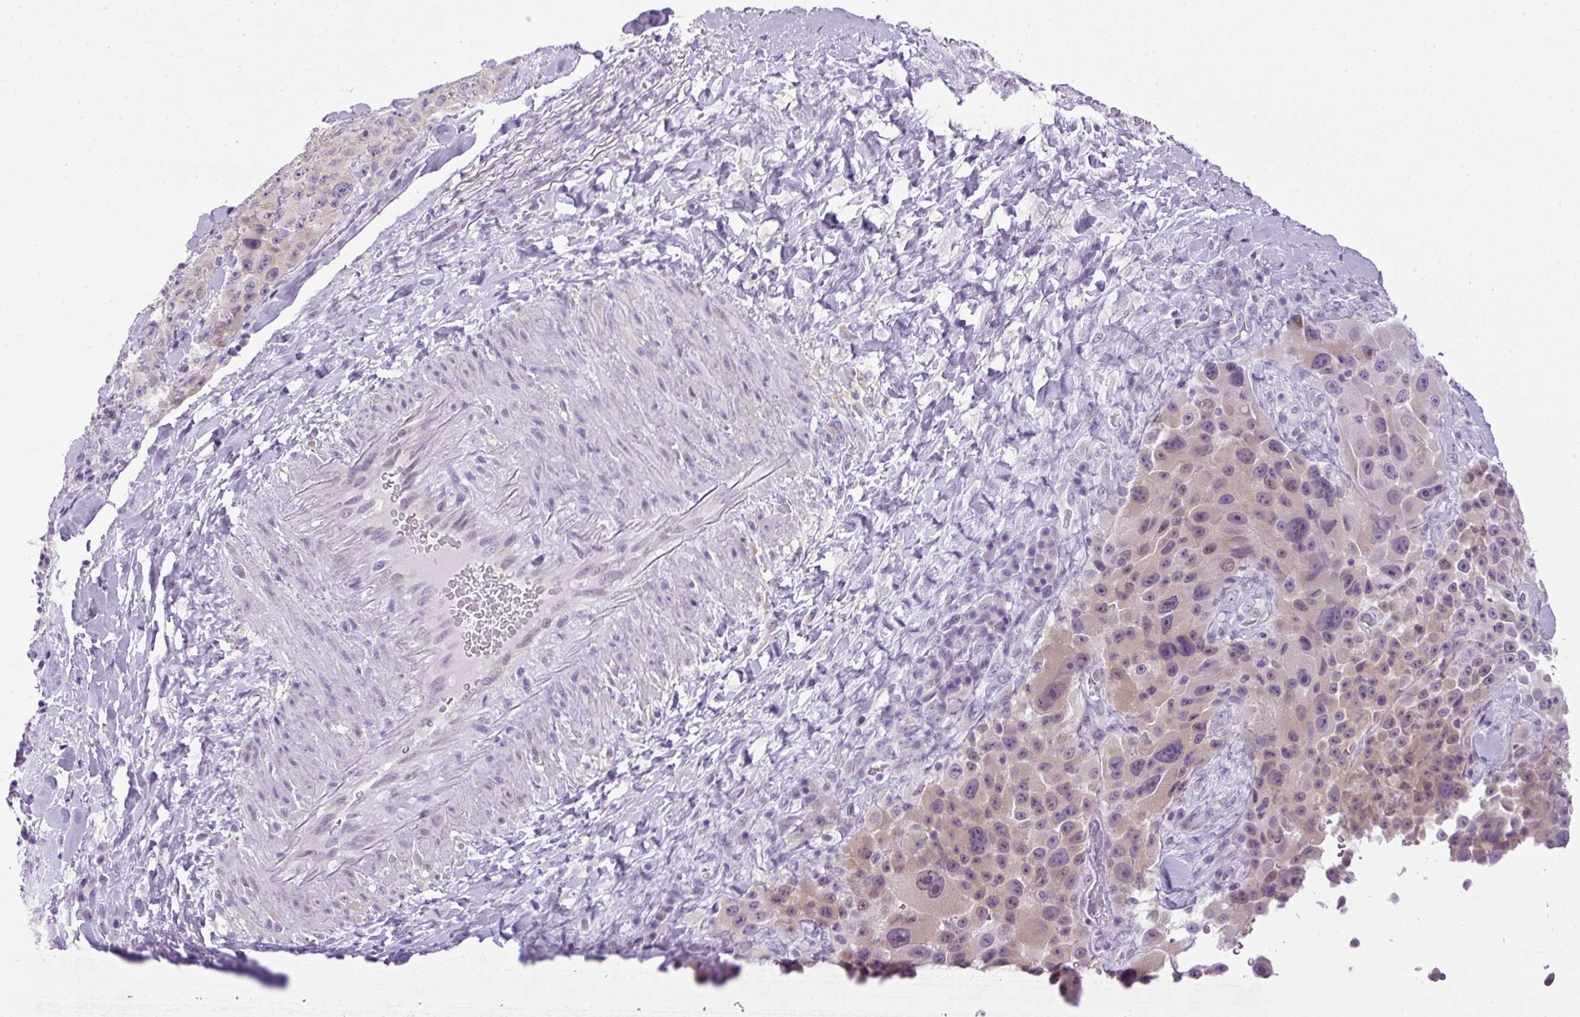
{"staining": {"intensity": "weak", "quantity": "25%-75%", "location": "cytoplasmic/membranous,nuclear"}, "tissue": "melanoma", "cell_type": "Tumor cells", "image_type": "cancer", "snomed": [{"axis": "morphology", "description": "Malignant melanoma, Metastatic site"}, {"axis": "topography", "description": "Lymph node"}], "caption": "A brown stain shows weak cytoplasmic/membranous and nuclear positivity of a protein in human melanoma tumor cells. The staining is performed using DAB brown chromogen to label protein expression. The nuclei are counter-stained blue using hematoxylin.", "gene": "RHBDD2", "patient": {"sex": "male", "age": 62}}